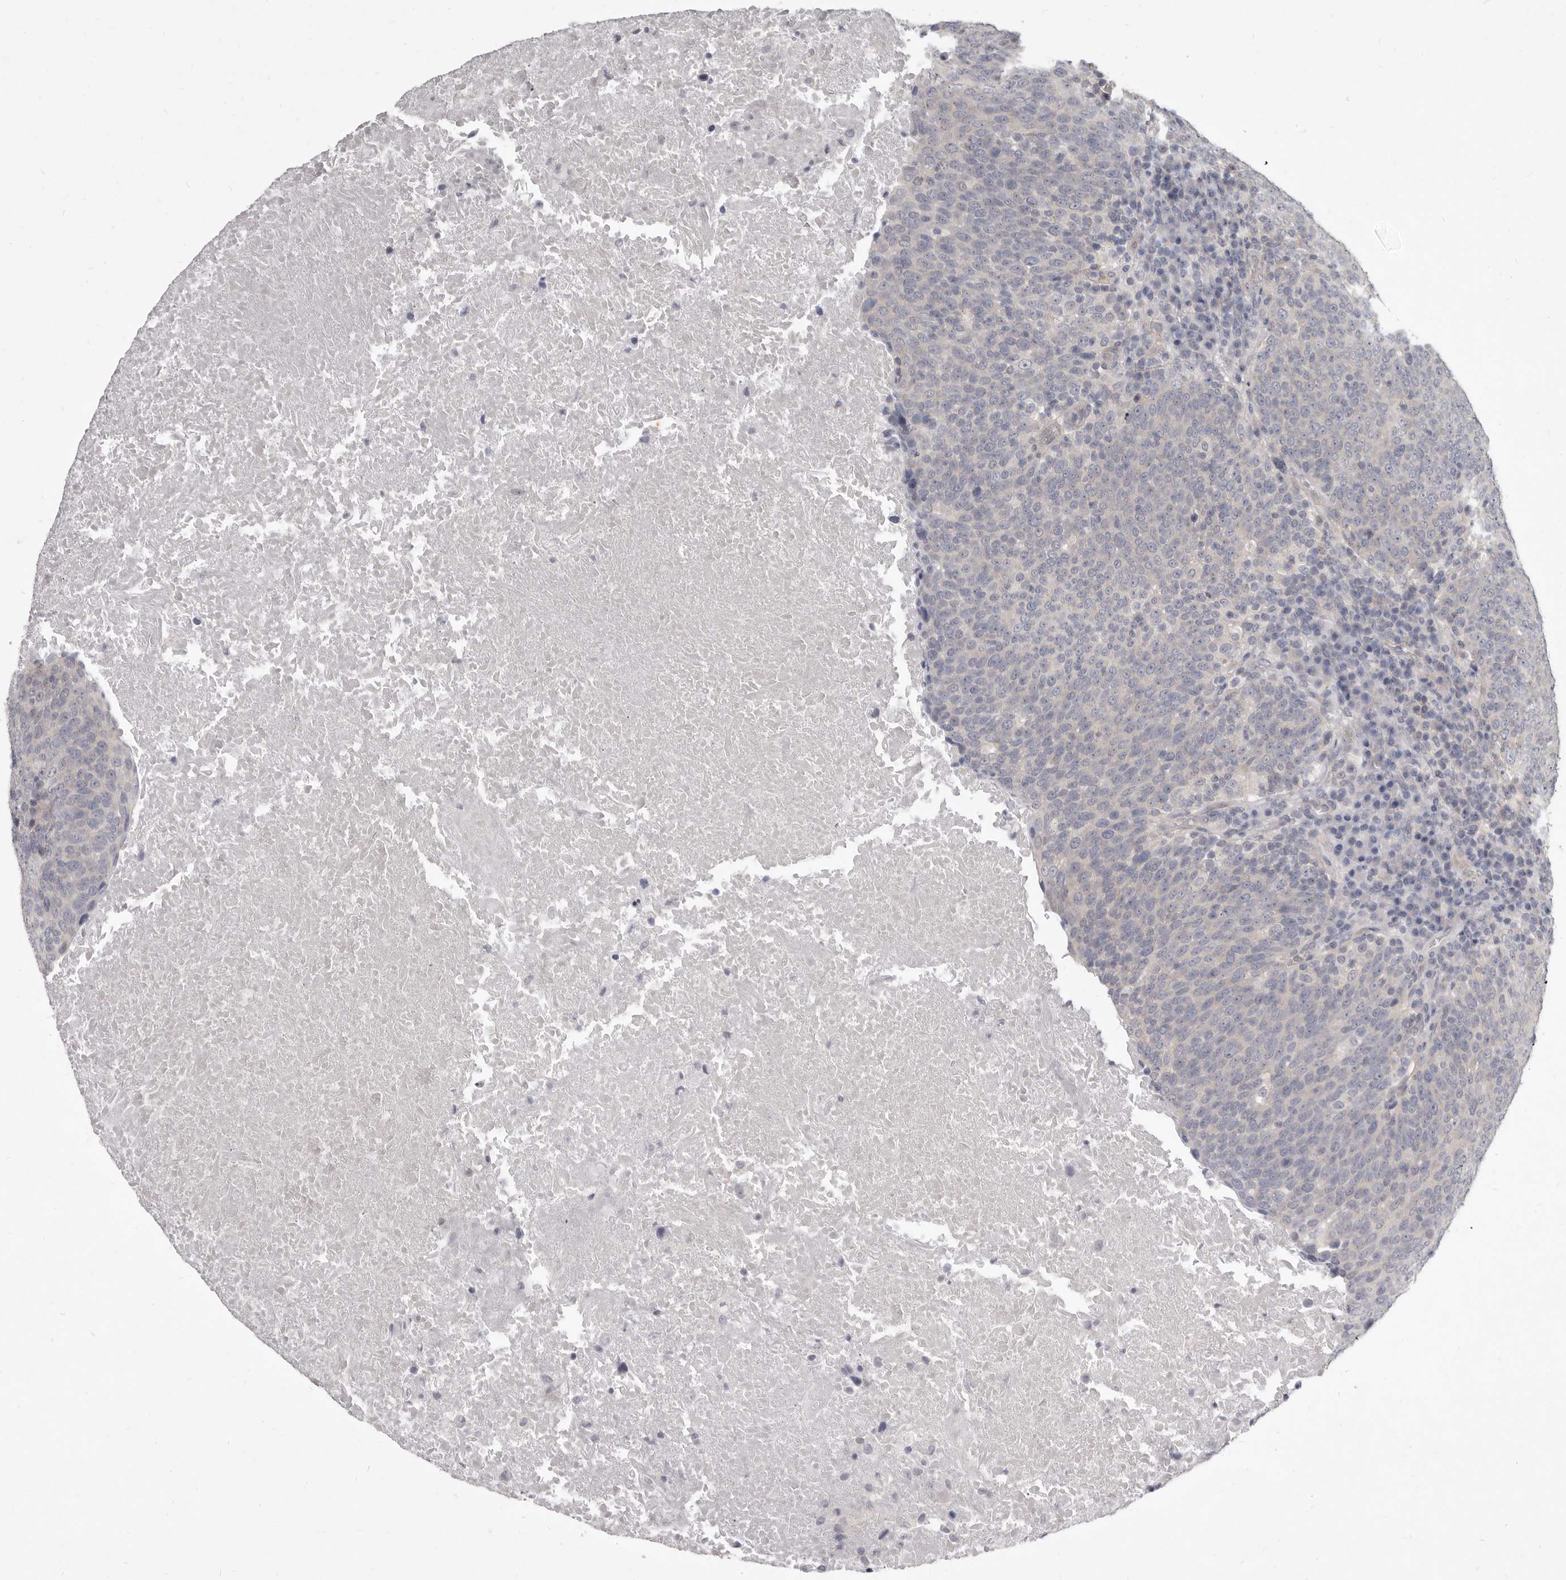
{"staining": {"intensity": "negative", "quantity": "none", "location": "none"}, "tissue": "head and neck cancer", "cell_type": "Tumor cells", "image_type": "cancer", "snomed": [{"axis": "morphology", "description": "Squamous cell carcinoma, NOS"}, {"axis": "morphology", "description": "Squamous cell carcinoma, metastatic, NOS"}, {"axis": "topography", "description": "Lymph node"}, {"axis": "topography", "description": "Head-Neck"}], "caption": "Tumor cells are negative for brown protein staining in head and neck squamous cell carcinoma. The staining is performed using DAB (3,3'-diaminobenzidine) brown chromogen with nuclei counter-stained in using hematoxylin.", "gene": "GSK3B", "patient": {"sex": "male", "age": 62}}